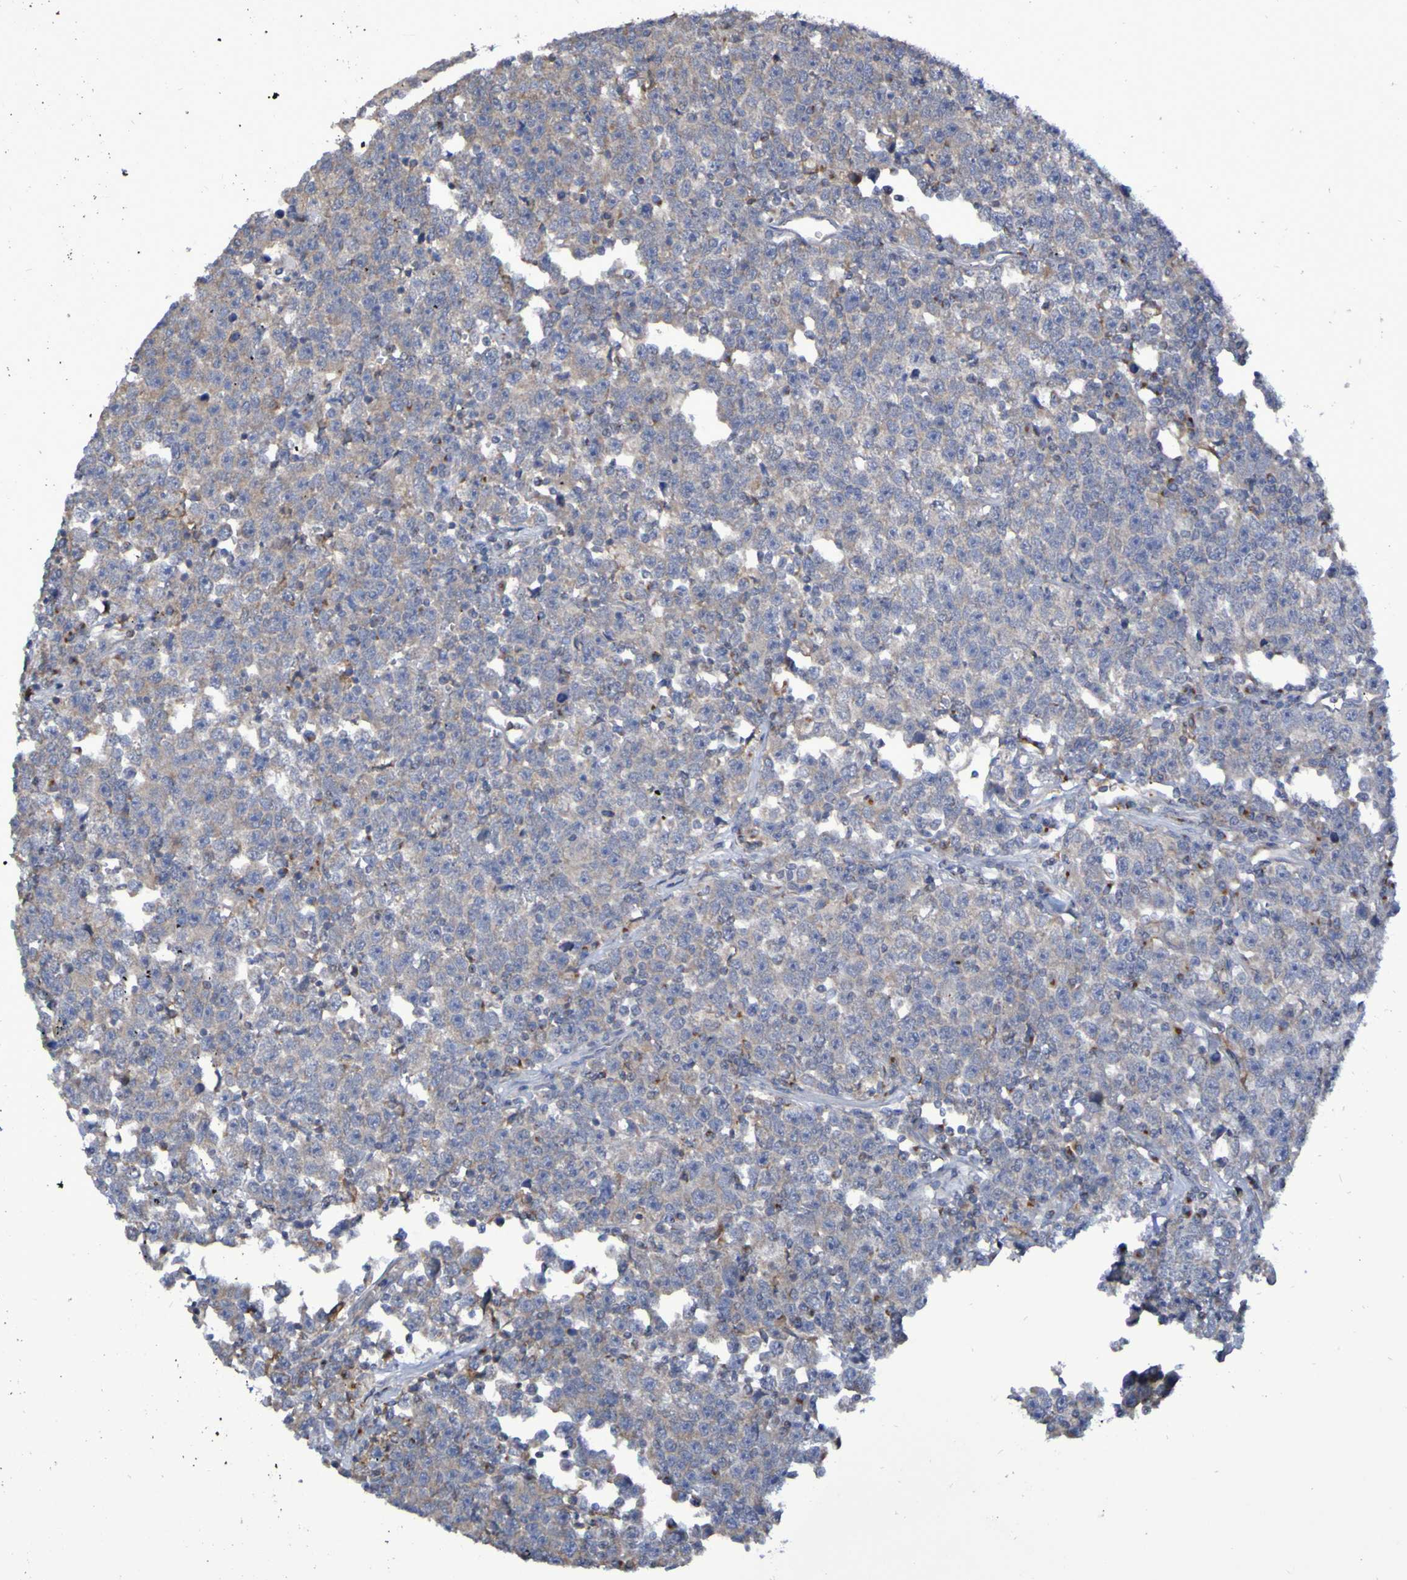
{"staining": {"intensity": "weak", "quantity": "25%-75%", "location": "cytoplasmic/membranous"}, "tissue": "testis cancer", "cell_type": "Tumor cells", "image_type": "cancer", "snomed": [{"axis": "morphology", "description": "Seminoma, NOS"}, {"axis": "topography", "description": "Testis"}], "caption": "This micrograph reveals seminoma (testis) stained with immunohistochemistry to label a protein in brown. The cytoplasmic/membranous of tumor cells show weak positivity for the protein. Nuclei are counter-stained blue.", "gene": "LMBRD2", "patient": {"sex": "male", "age": 43}}